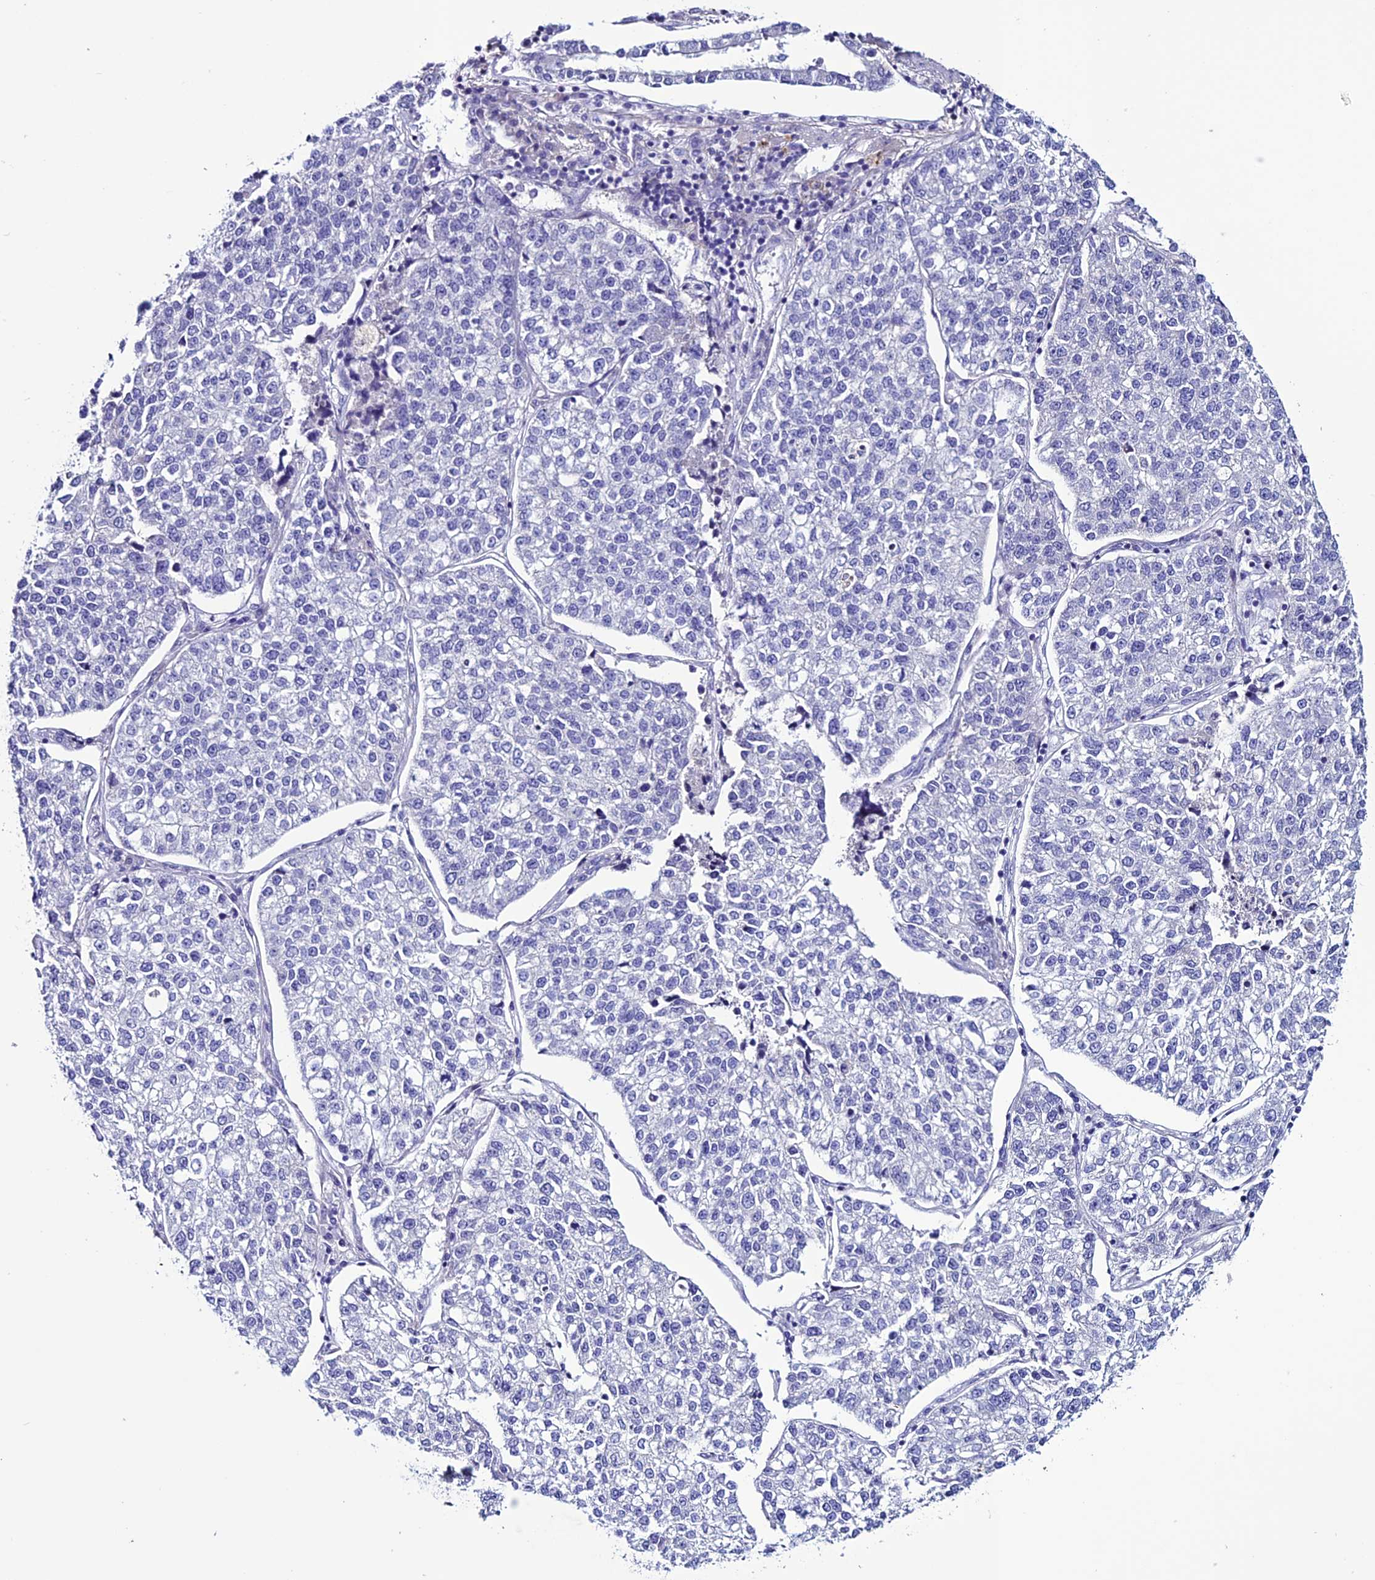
{"staining": {"intensity": "negative", "quantity": "none", "location": "none"}, "tissue": "lung cancer", "cell_type": "Tumor cells", "image_type": "cancer", "snomed": [{"axis": "morphology", "description": "Adenocarcinoma, NOS"}, {"axis": "topography", "description": "Lung"}], "caption": "Immunohistochemistry image of lung cancer stained for a protein (brown), which displays no expression in tumor cells.", "gene": "CLEC2L", "patient": {"sex": "male", "age": 49}}